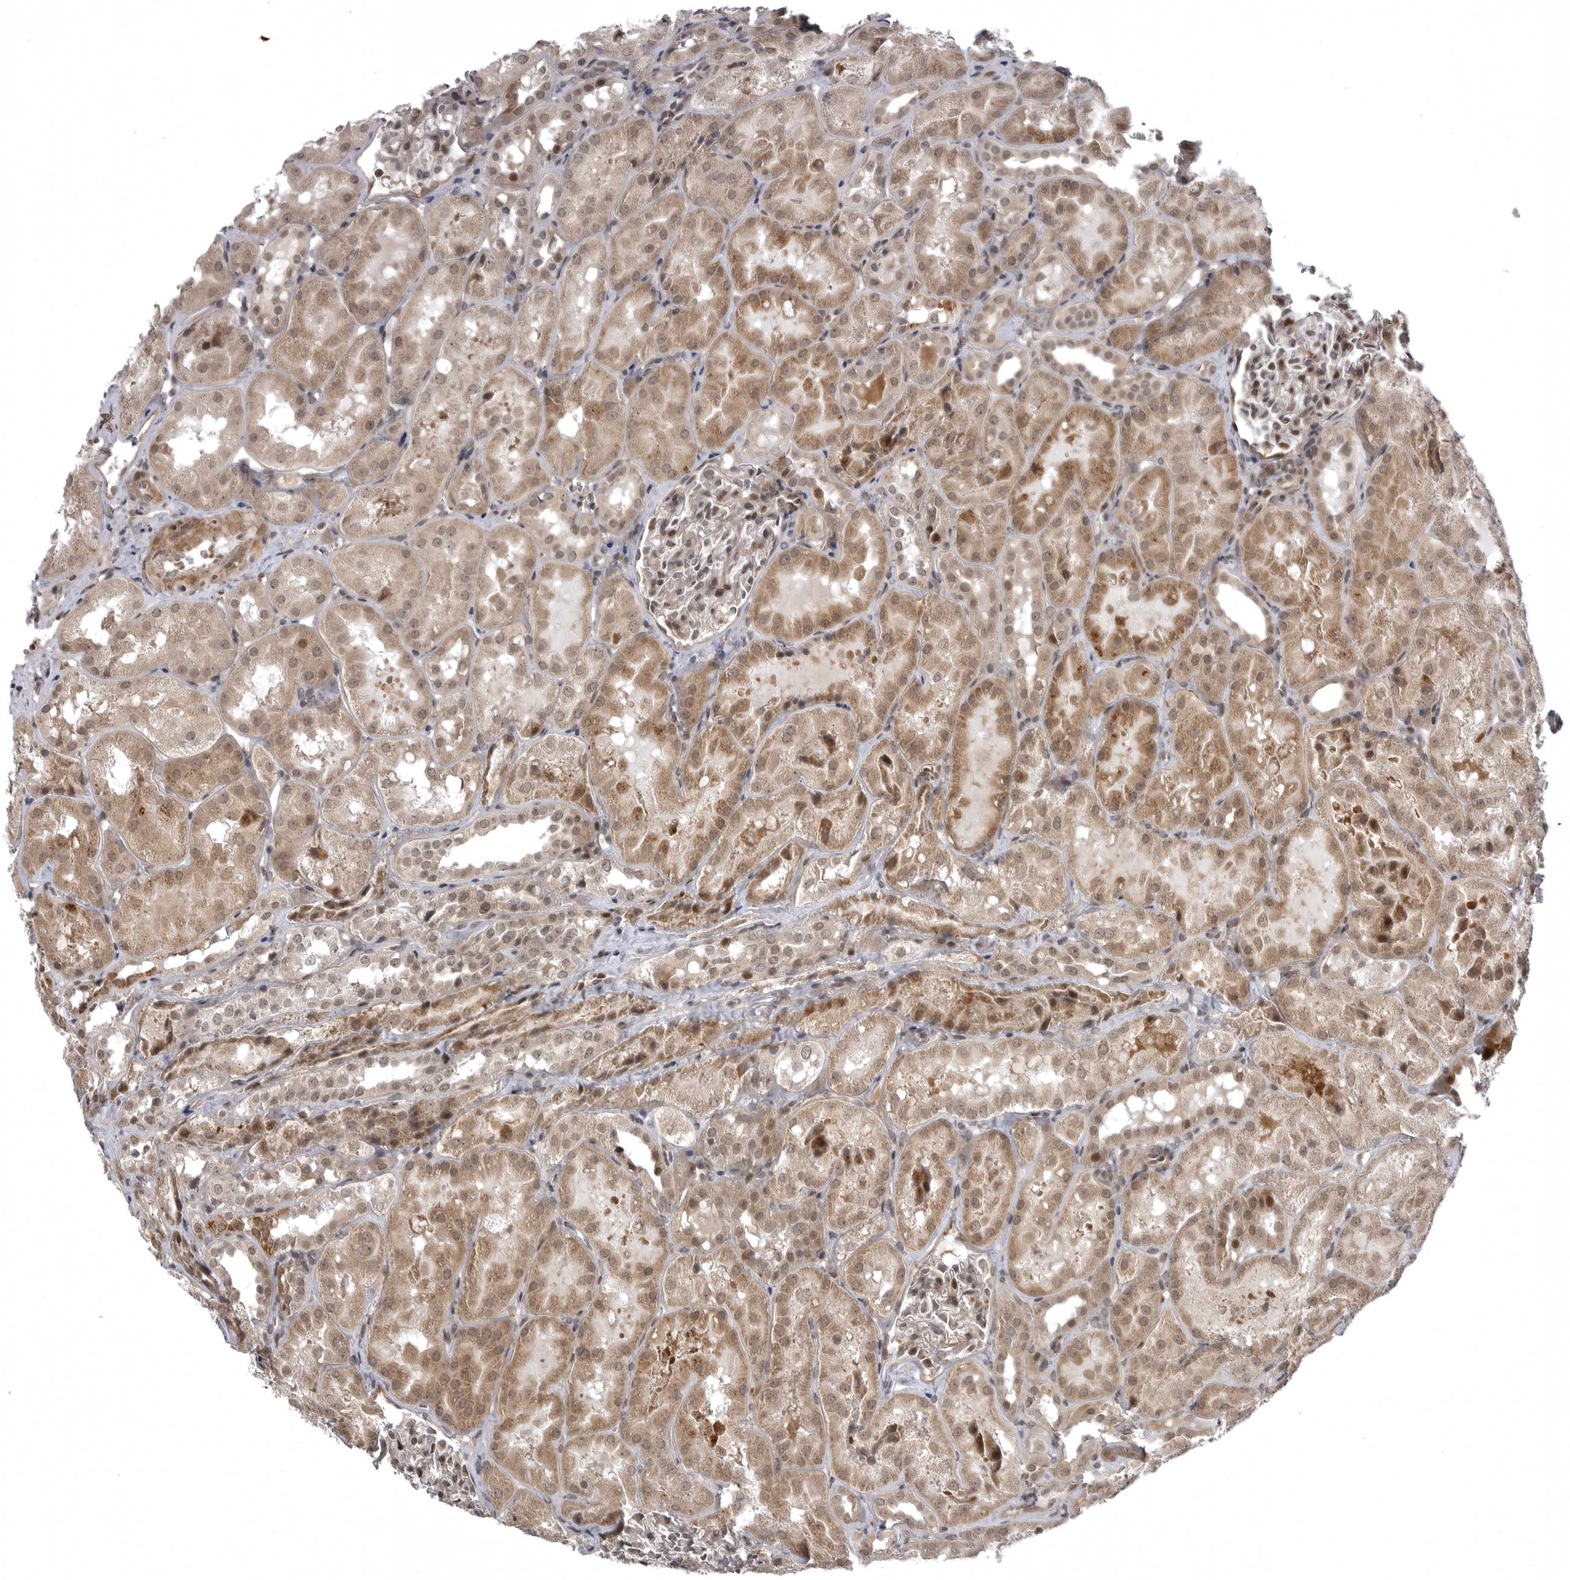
{"staining": {"intensity": "moderate", "quantity": "25%-75%", "location": "nuclear"}, "tissue": "kidney", "cell_type": "Cells in glomeruli", "image_type": "normal", "snomed": [{"axis": "morphology", "description": "Normal tissue, NOS"}, {"axis": "topography", "description": "Kidney"}], "caption": "Human kidney stained with a brown dye exhibits moderate nuclear positive positivity in about 25%-75% of cells in glomeruli.", "gene": "SNX16", "patient": {"sex": "male", "age": 16}}